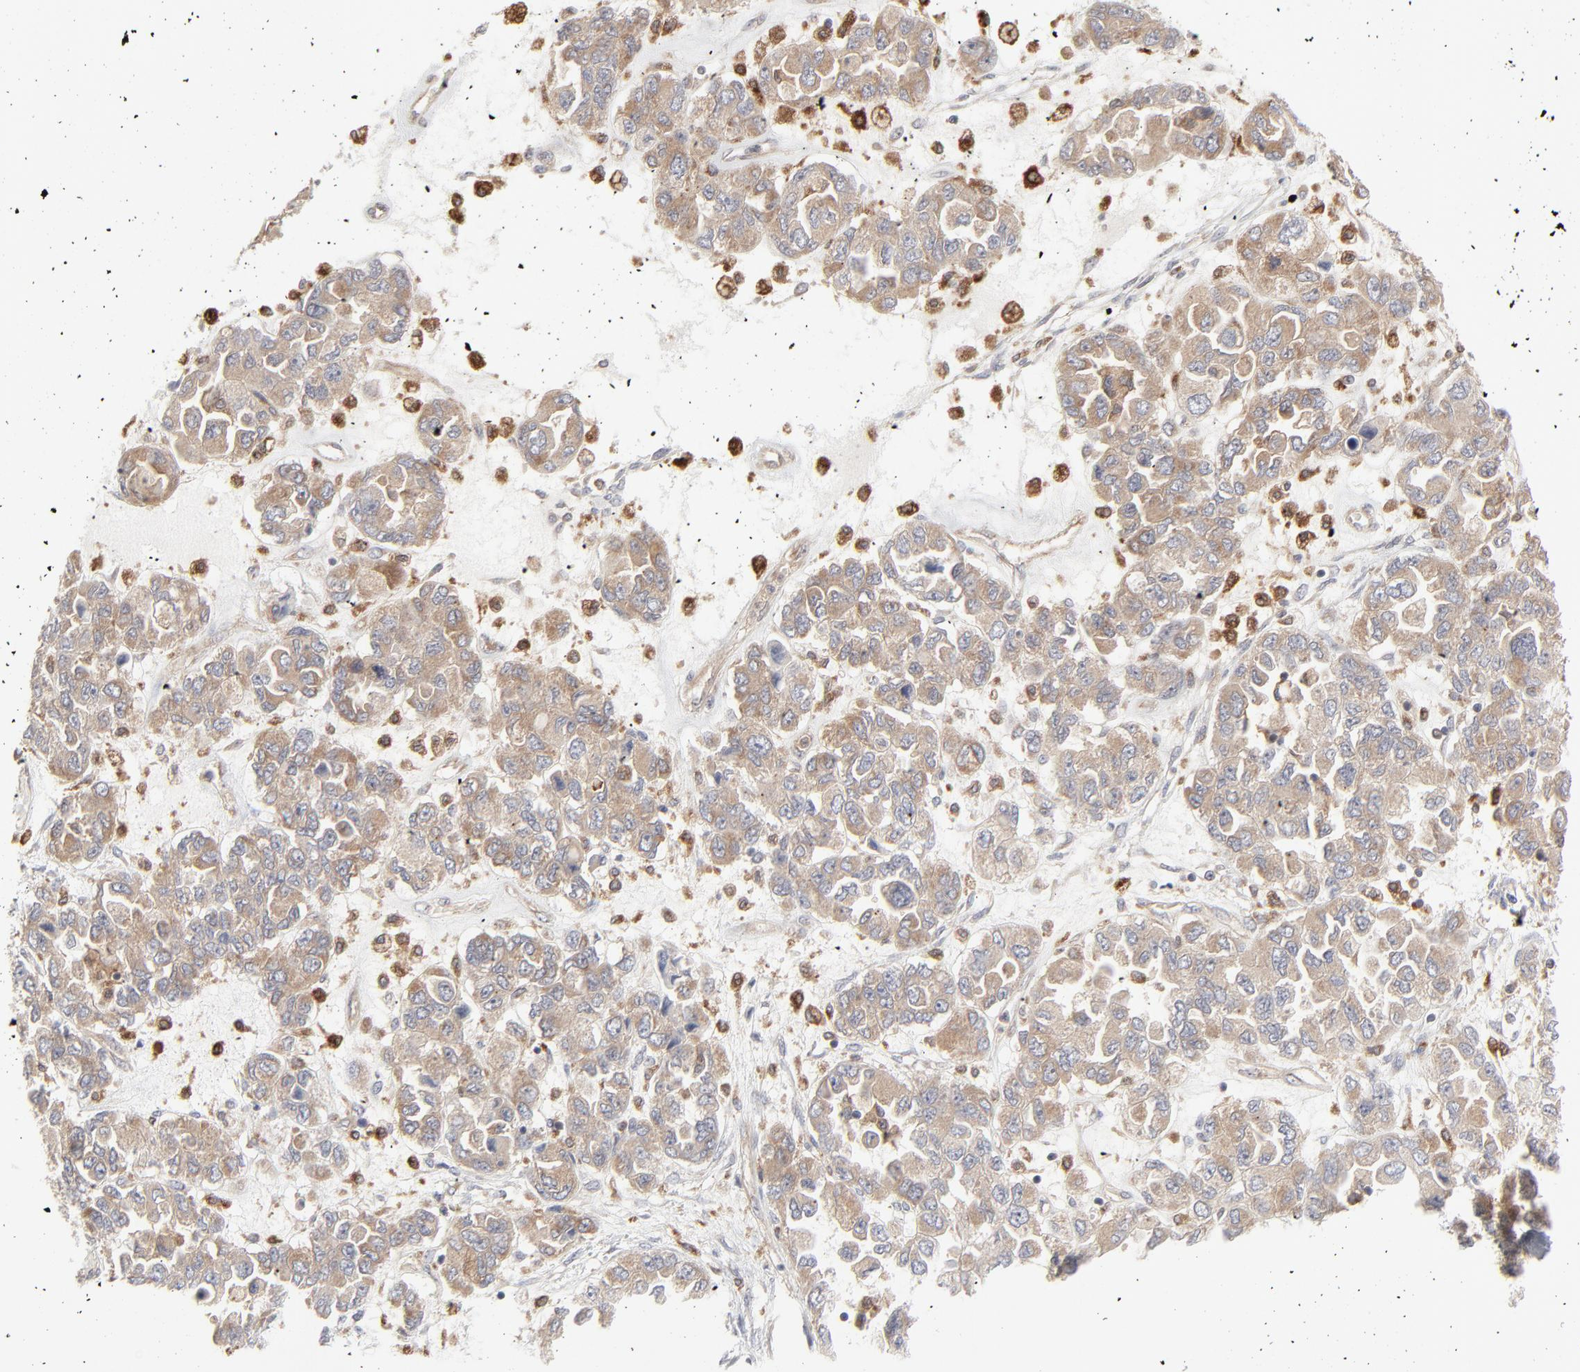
{"staining": {"intensity": "moderate", "quantity": ">75%", "location": "cytoplasmic/membranous"}, "tissue": "ovarian cancer", "cell_type": "Tumor cells", "image_type": "cancer", "snomed": [{"axis": "morphology", "description": "Cystadenocarcinoma, serous, NOS"}, {"axis": "topography", "description": "Ovary"}], "caption": "Ovarian cancer tissue shows moderate cytoplasmic/membranous staining in approximately >75% of tumor cells, visualized by immunohistochemistry.", "gene": "RAB5C", "patient": {"sex": "female", "age": 84}}